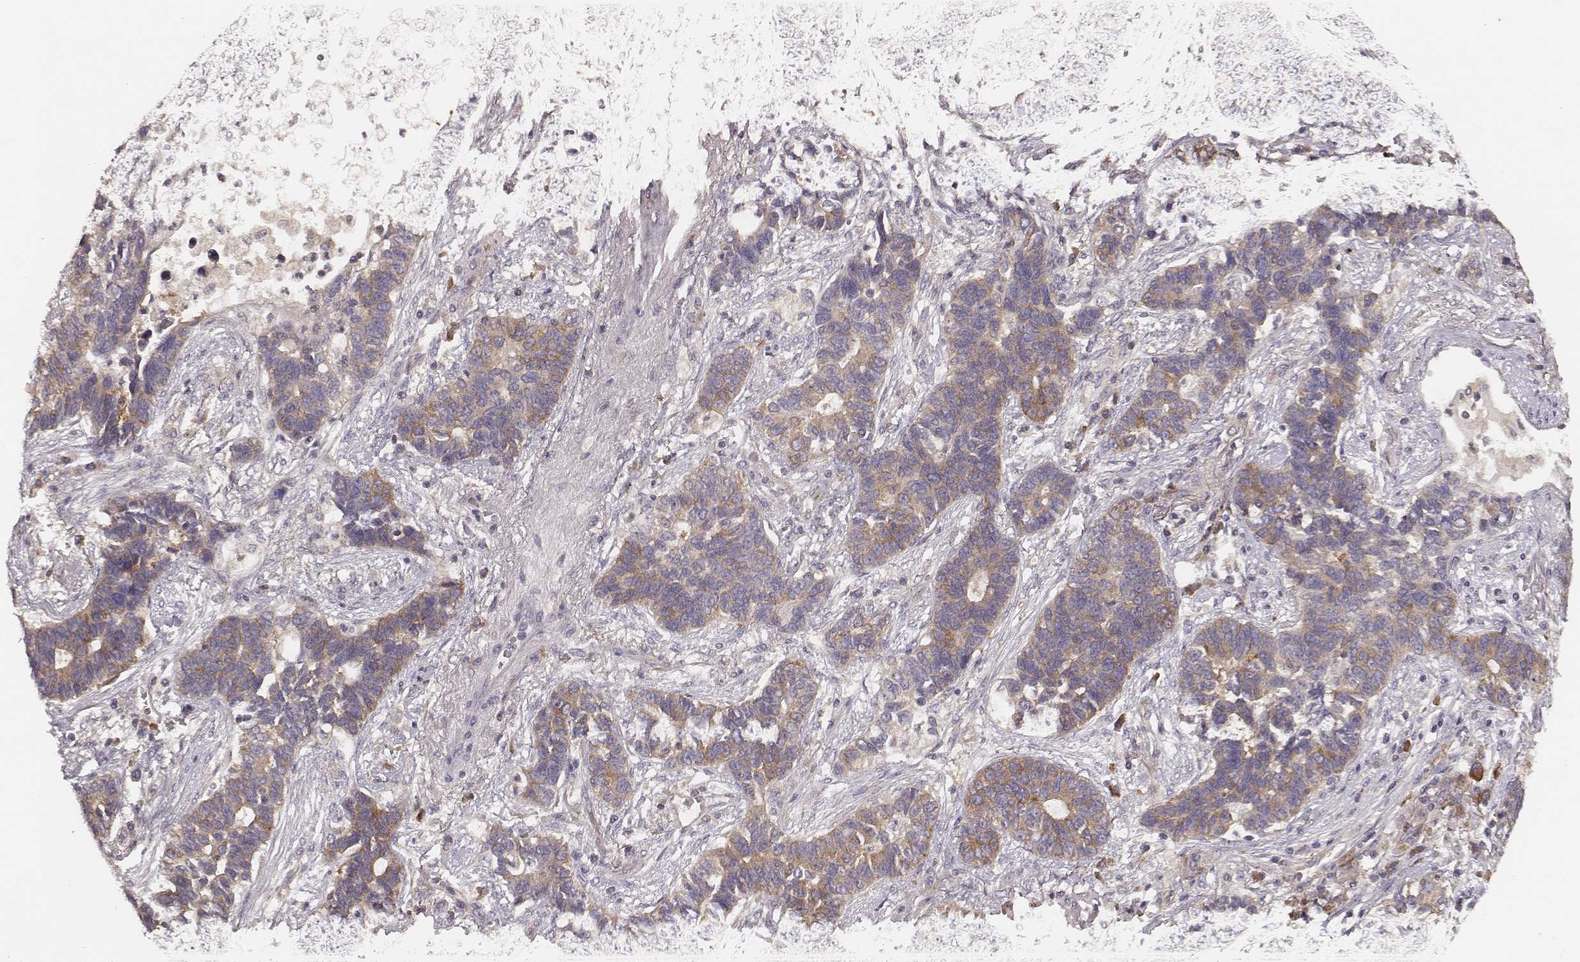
{"staining": {"intensity": "weak", "quantity": ">75%", "location": "cytoplasmic/membranous"}, "tissue": "lung cancer", "cell_type": "Tumor cells", "image_type": "cancer", "snomed": [{"axis": "morphology", "description": "Adenocarcinoma, NOS"}, {"axis": "topography", "description": "Lung"}], "caption": "Immunohistochemistry (IHC) image of lung adenocarcinoma stained for a protein (brown), which displays low levels of weak cytoplasmic/membranous positivity in about >75% of tumor cells.", "gene": "CARS1", "patient": {"sex": "female", "age": 57}}